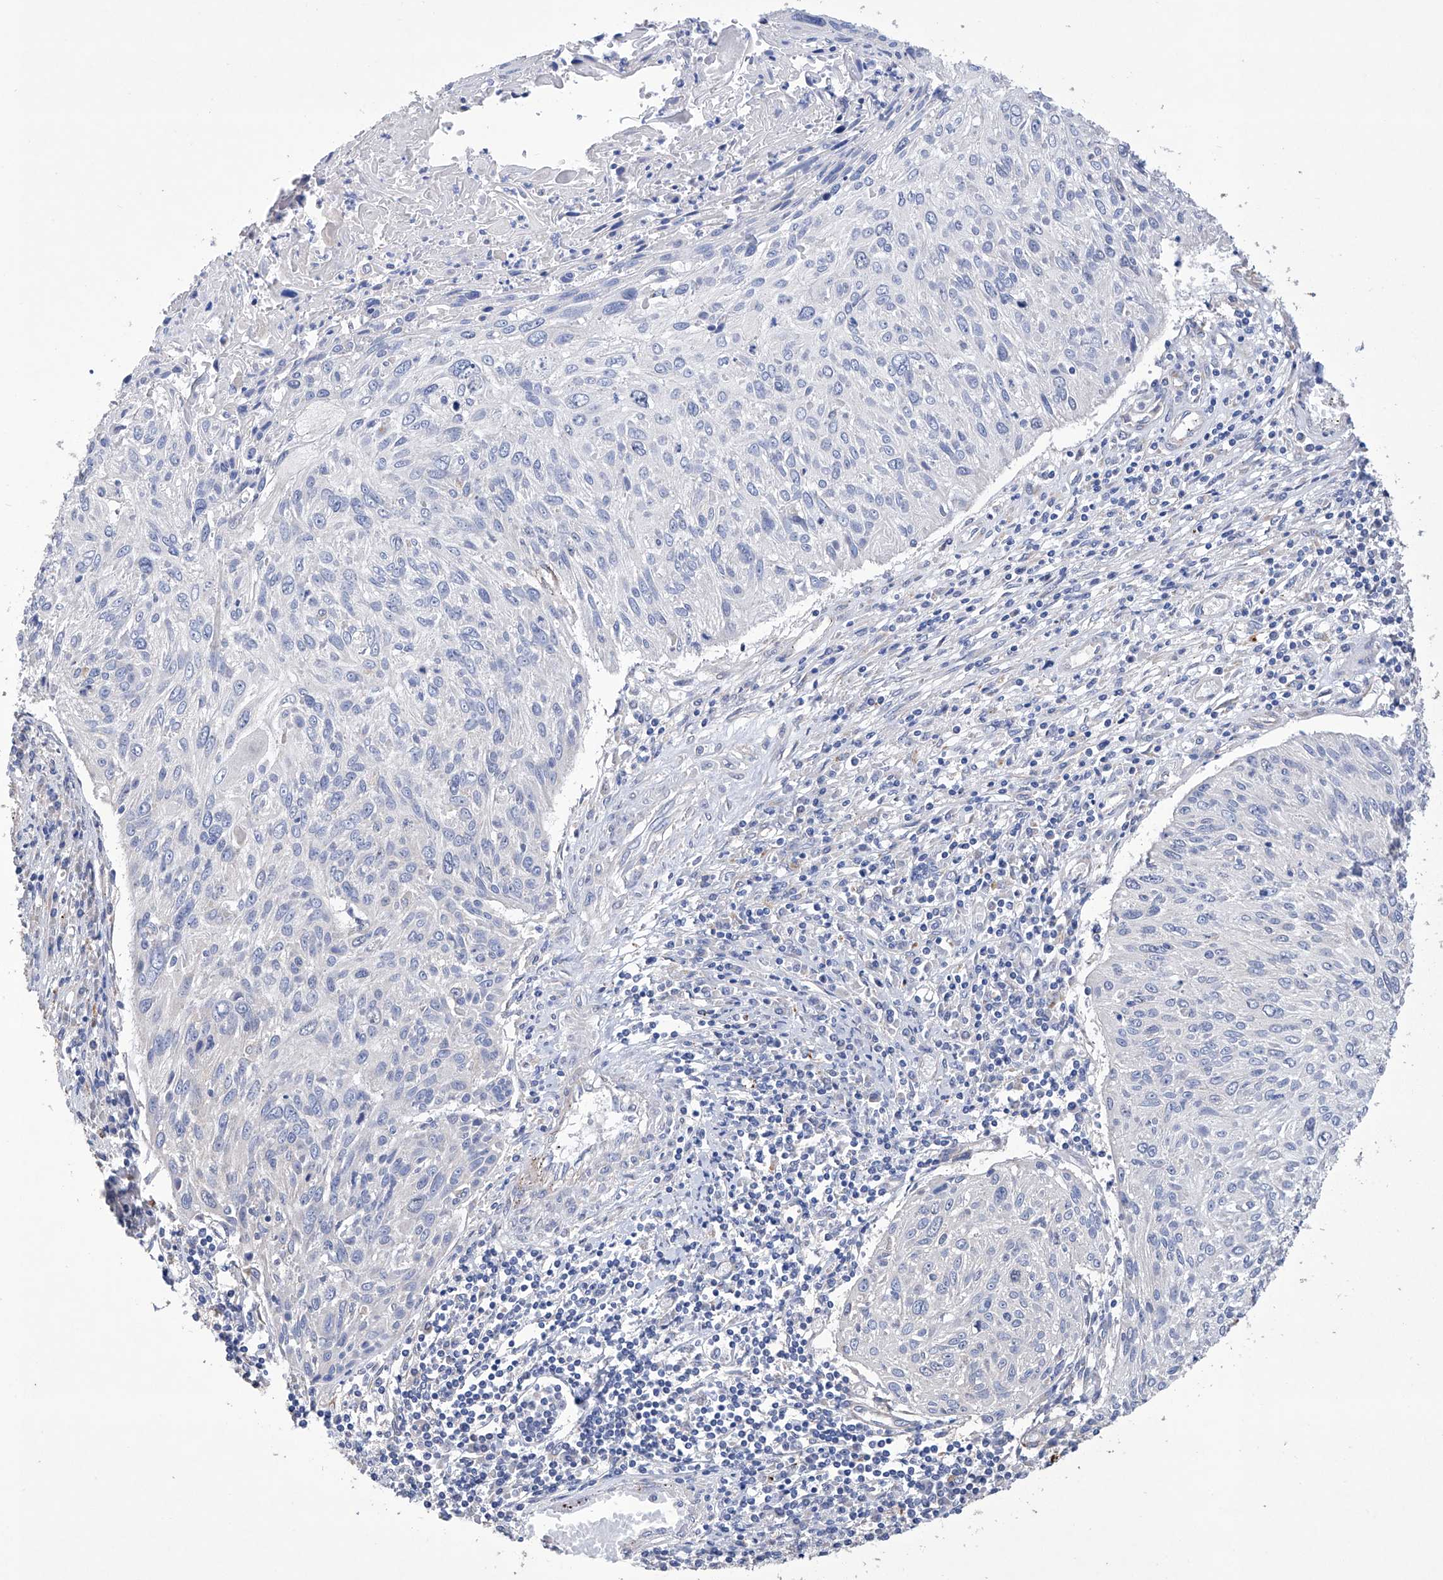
{"staining": {"intensity": "negative", "quantity": "none", "location": "none"}, "tissue": "cervical cancer", "cell_type": "Tumor cells", "image_type": "cancer", "snomed": [{"axis": "morphology", "description": "Squamous cell carcinoma, NOS"}, {"axis": "topography", "description": "Cervix"}], "caption": "This is a histopathology image of immunohistochemistry staining of cervical cancer (squamous cell carcinoma), which shows no staining in tumor cells.", "gene": "AFG1L", "patient": {"sex": "female", "age": 51}}